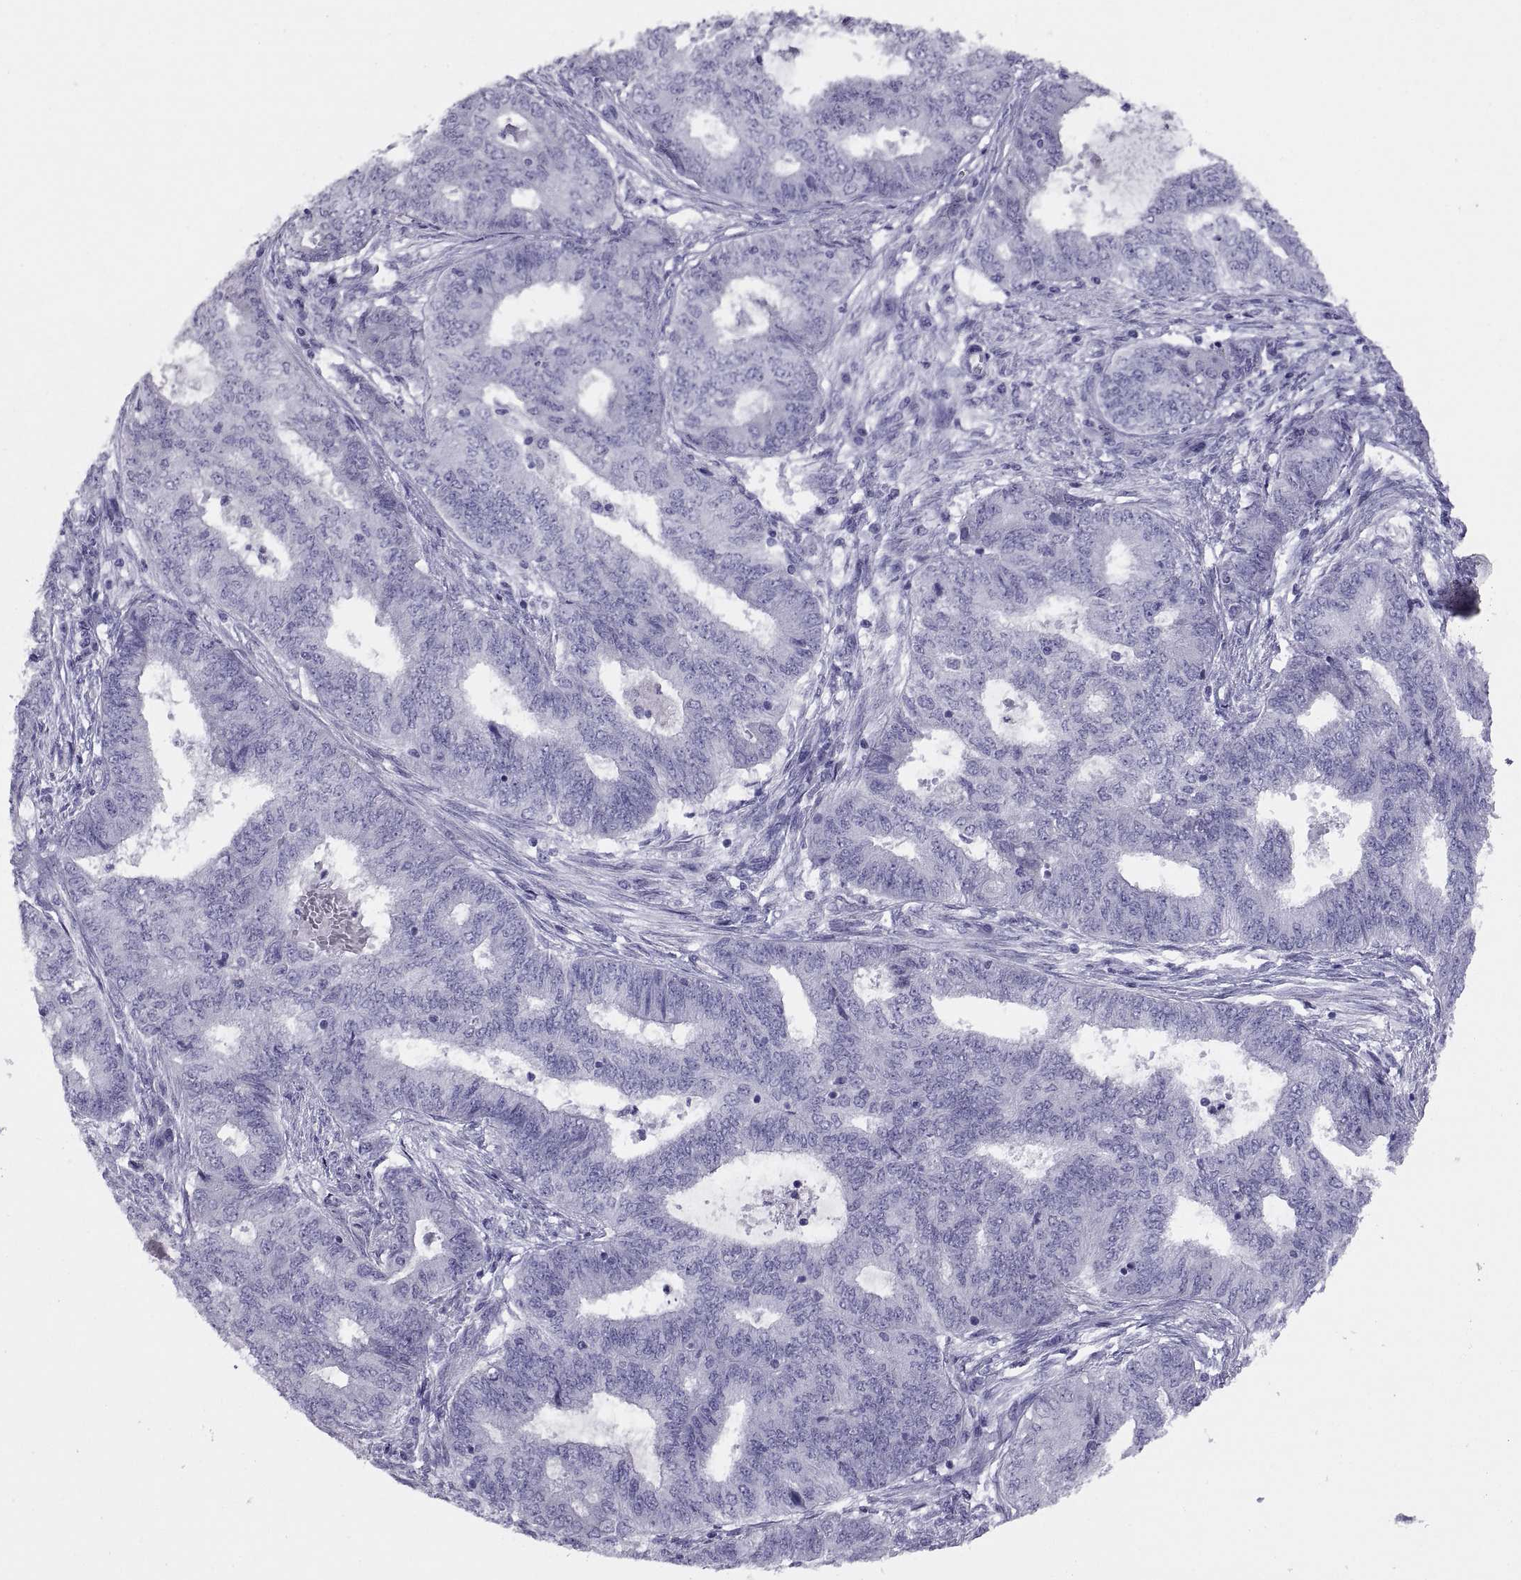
{"staining": {"intensity": "negative", "quantity": "none", "location": "none"}, "tissue": "endometrial cancer", "cell_type": "Tumor cells", "image_type": "cancer", "snomed": [{"axis": "morphology", "description": "Adenocarcinoma, NOS"}, {"axis": "topography", "description": "Endometrium"}], "caption": "Tumor cells show no significant staining in endometrial cancer.", "gene": "RGS20", "patient": {"sex": "female", "age": 62}}